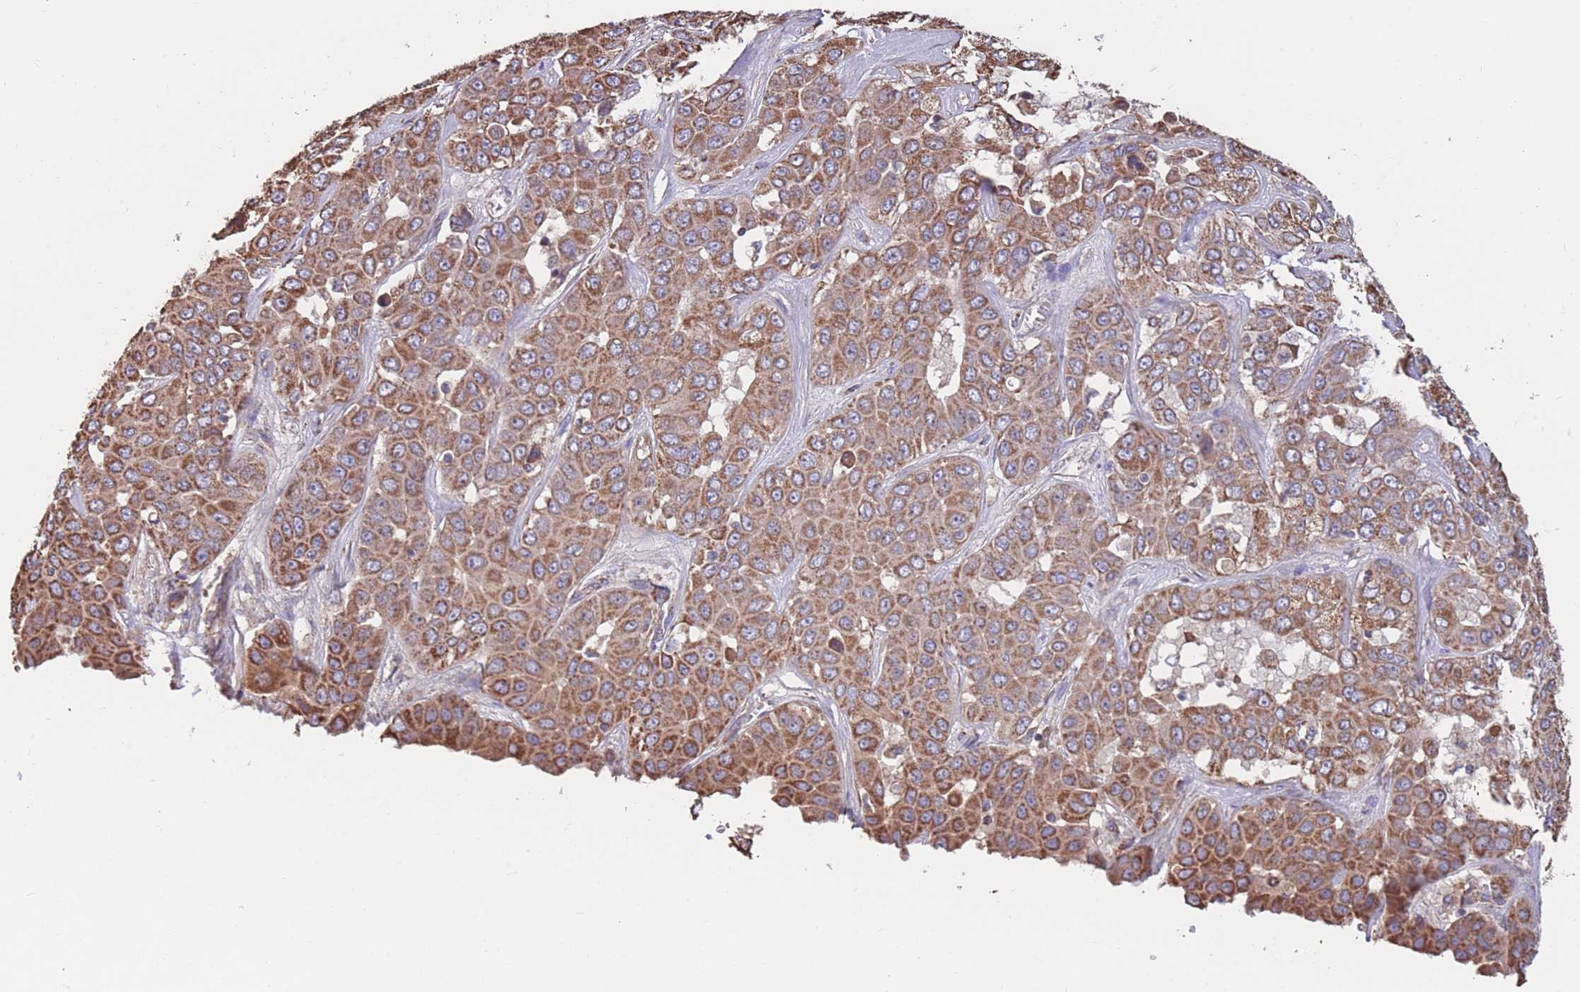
{"staining": {"intensity": "strong", "quantity": ">75%", "location": "cytoplasmic/membranous"}, "tissue": "liver cancer", "cell_type": "Tumor cells", "image_type": "cancer", "snomed": [{"axis": "morphology", "description": "Cholangiocarcinoma"}, {"axis": "topography", "description": "Liver"}], "caption": "IHC image of liver cancer stained for a protein (brown), which displays high levels of strong cytoplasmic/membranous positivity in approximately >75% of tumor cells.", "gene": "FKBP8", "patient": {"sex": "female", "age": 52}}